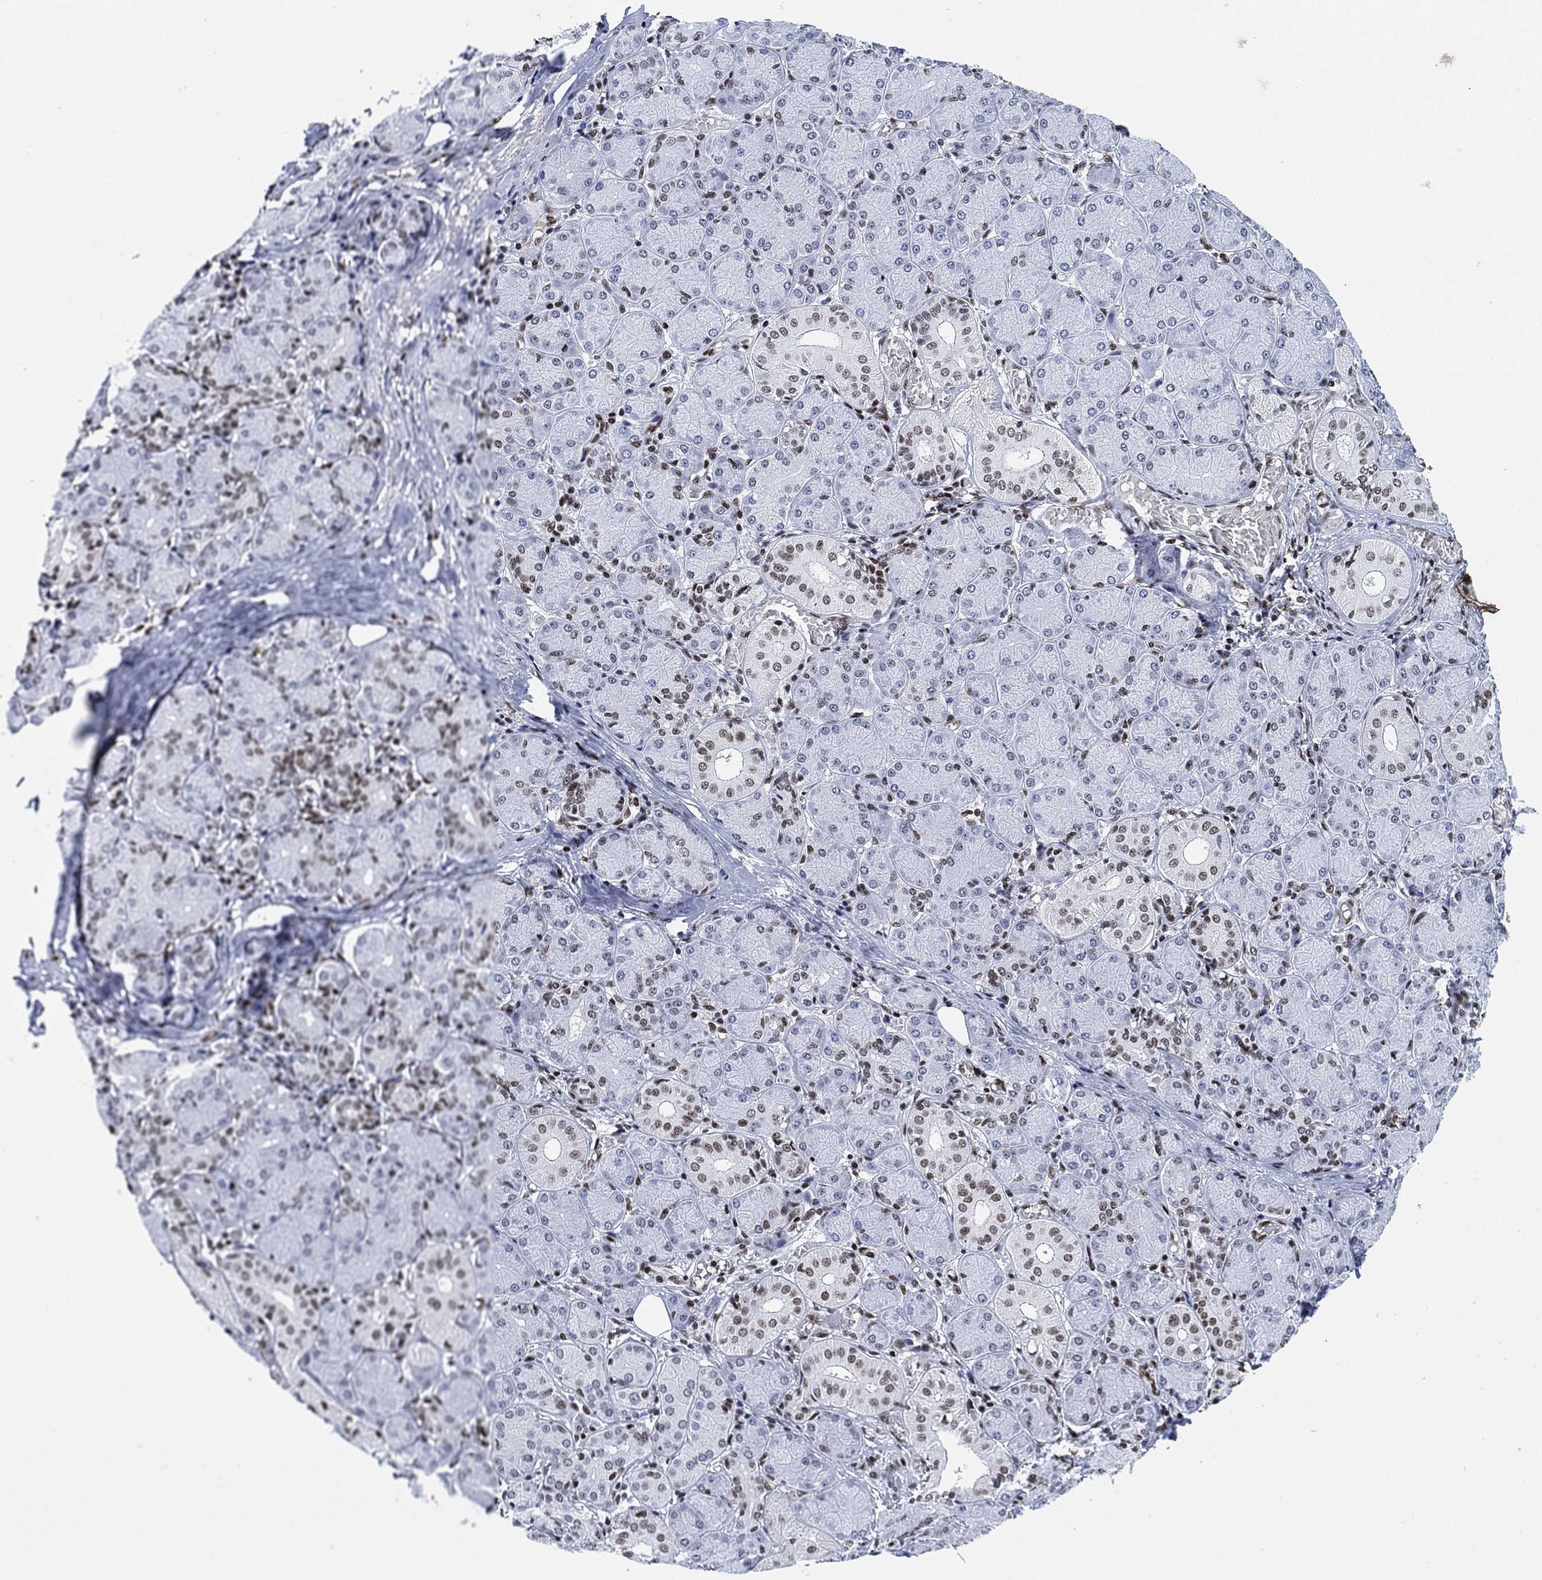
{"staining": {"intensity": "moderate", "quantity": "25%-75%", "location": "nuclear"}, "tissue": "salivary gland", "cell_type": "Glandular cells", "image_type": "normal", "snomed": [{"axis": "morphology", "description": "Normal tissue, NOS"}, {"axis": "topography", "description": "Salivary gland"}, {"axis": "topography", "description": "Peripheral nerve tissue"}], "caption": "An immunohistochemistry (IHC) photomicrograph of normal tissue is shown. Protein staining in brown shows moderate nuclear positivity in salivary gland within glandular cells.", "gene": "H1", "patient": {"sex": "female", "age": 24}}